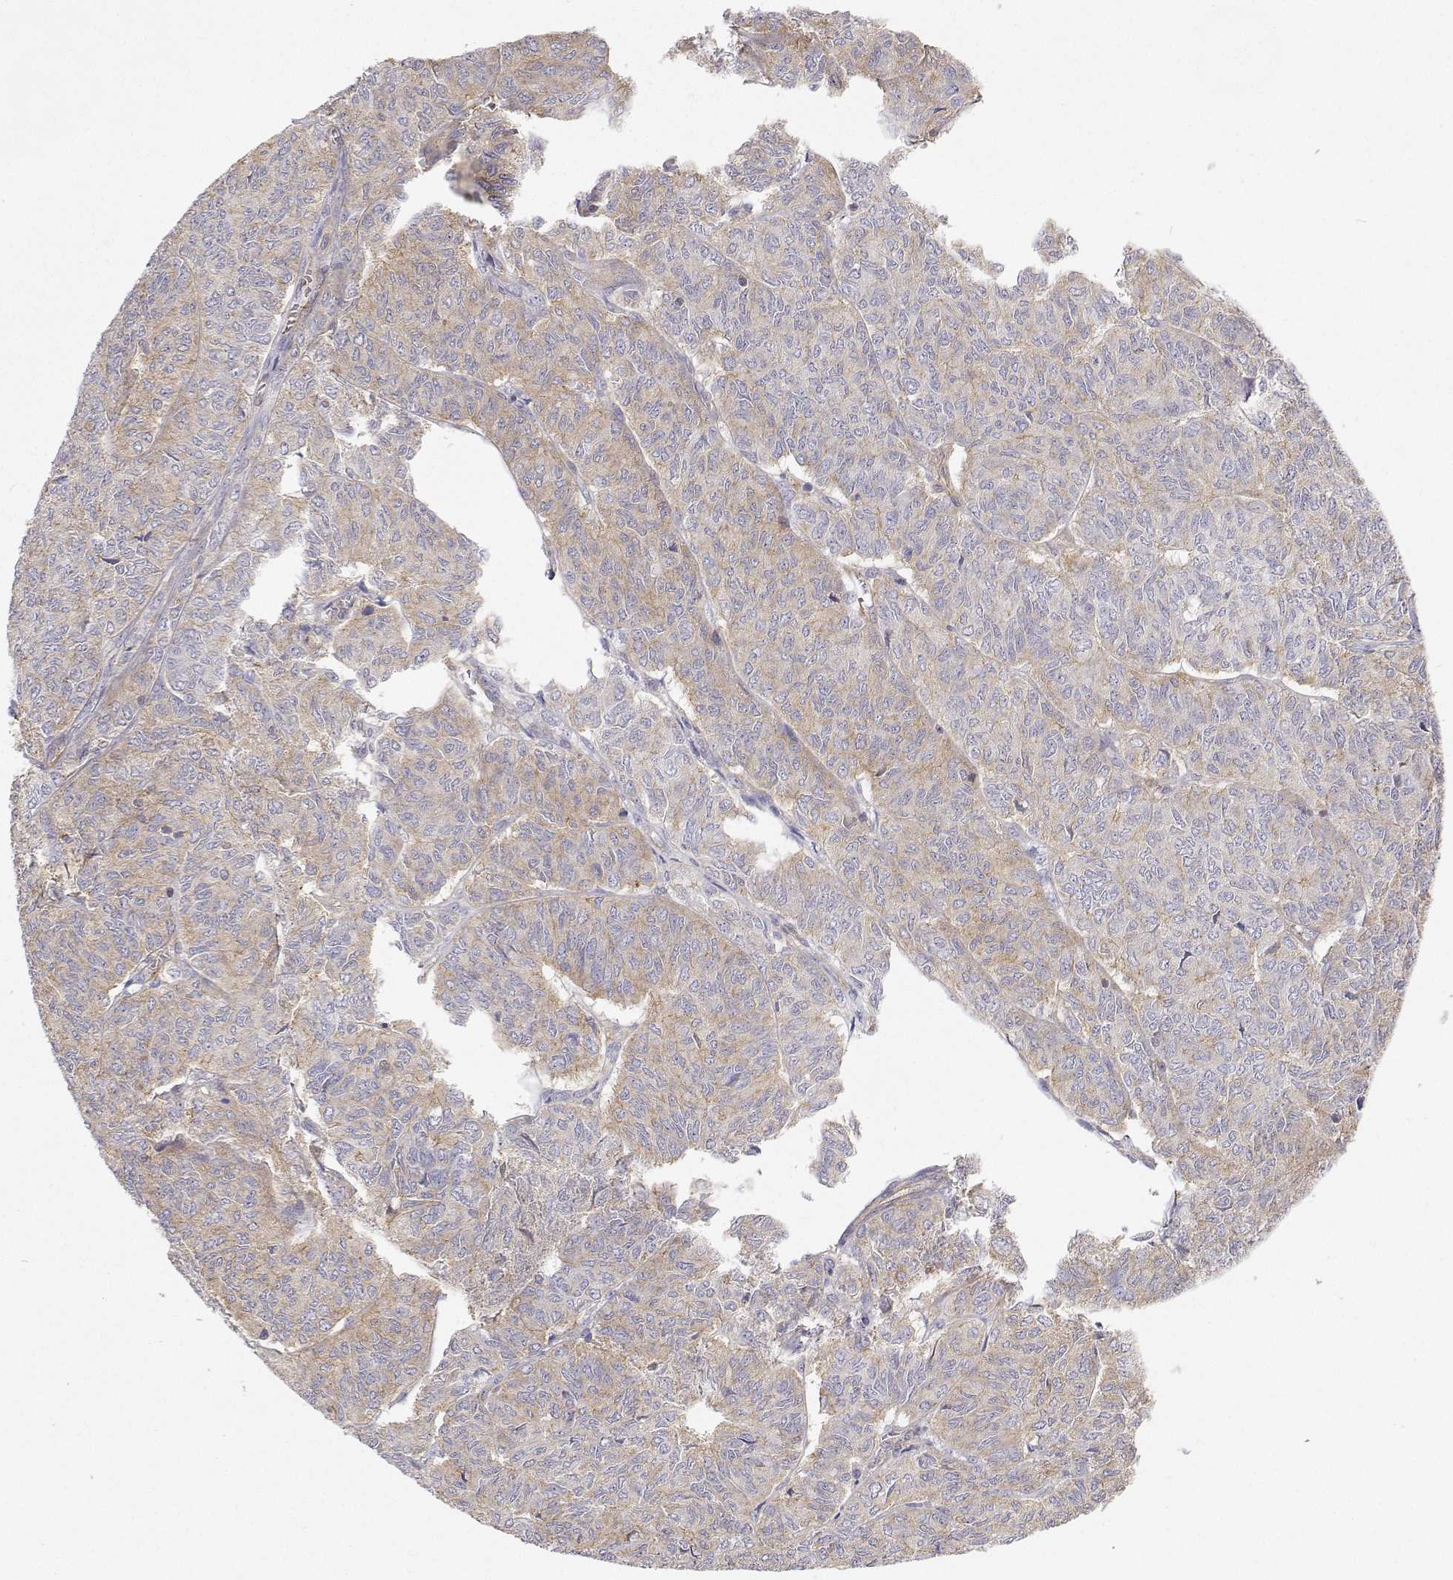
{"staining": {"intensity": "weak", "quantity": "<25%", "location": "cytoplasmic/membranous"}, "tissue": "ovarian cancer", "cell_type": "Tumor cells", "image_type": "cancer", "snomed": [{"axis": "morphology", "description": "Carcinoma, endometroid"}, {"axis": "topography", "description": "Ovary"}], "caption": "Immunohistochemistry (IHC) micrograph of endometroid carcinoma (ovarian) stained for a protein (brown), which exhibits no positivity in tumor cells.", "gene": "MYH9", "patient": {"sex": "female", "age": 80}}